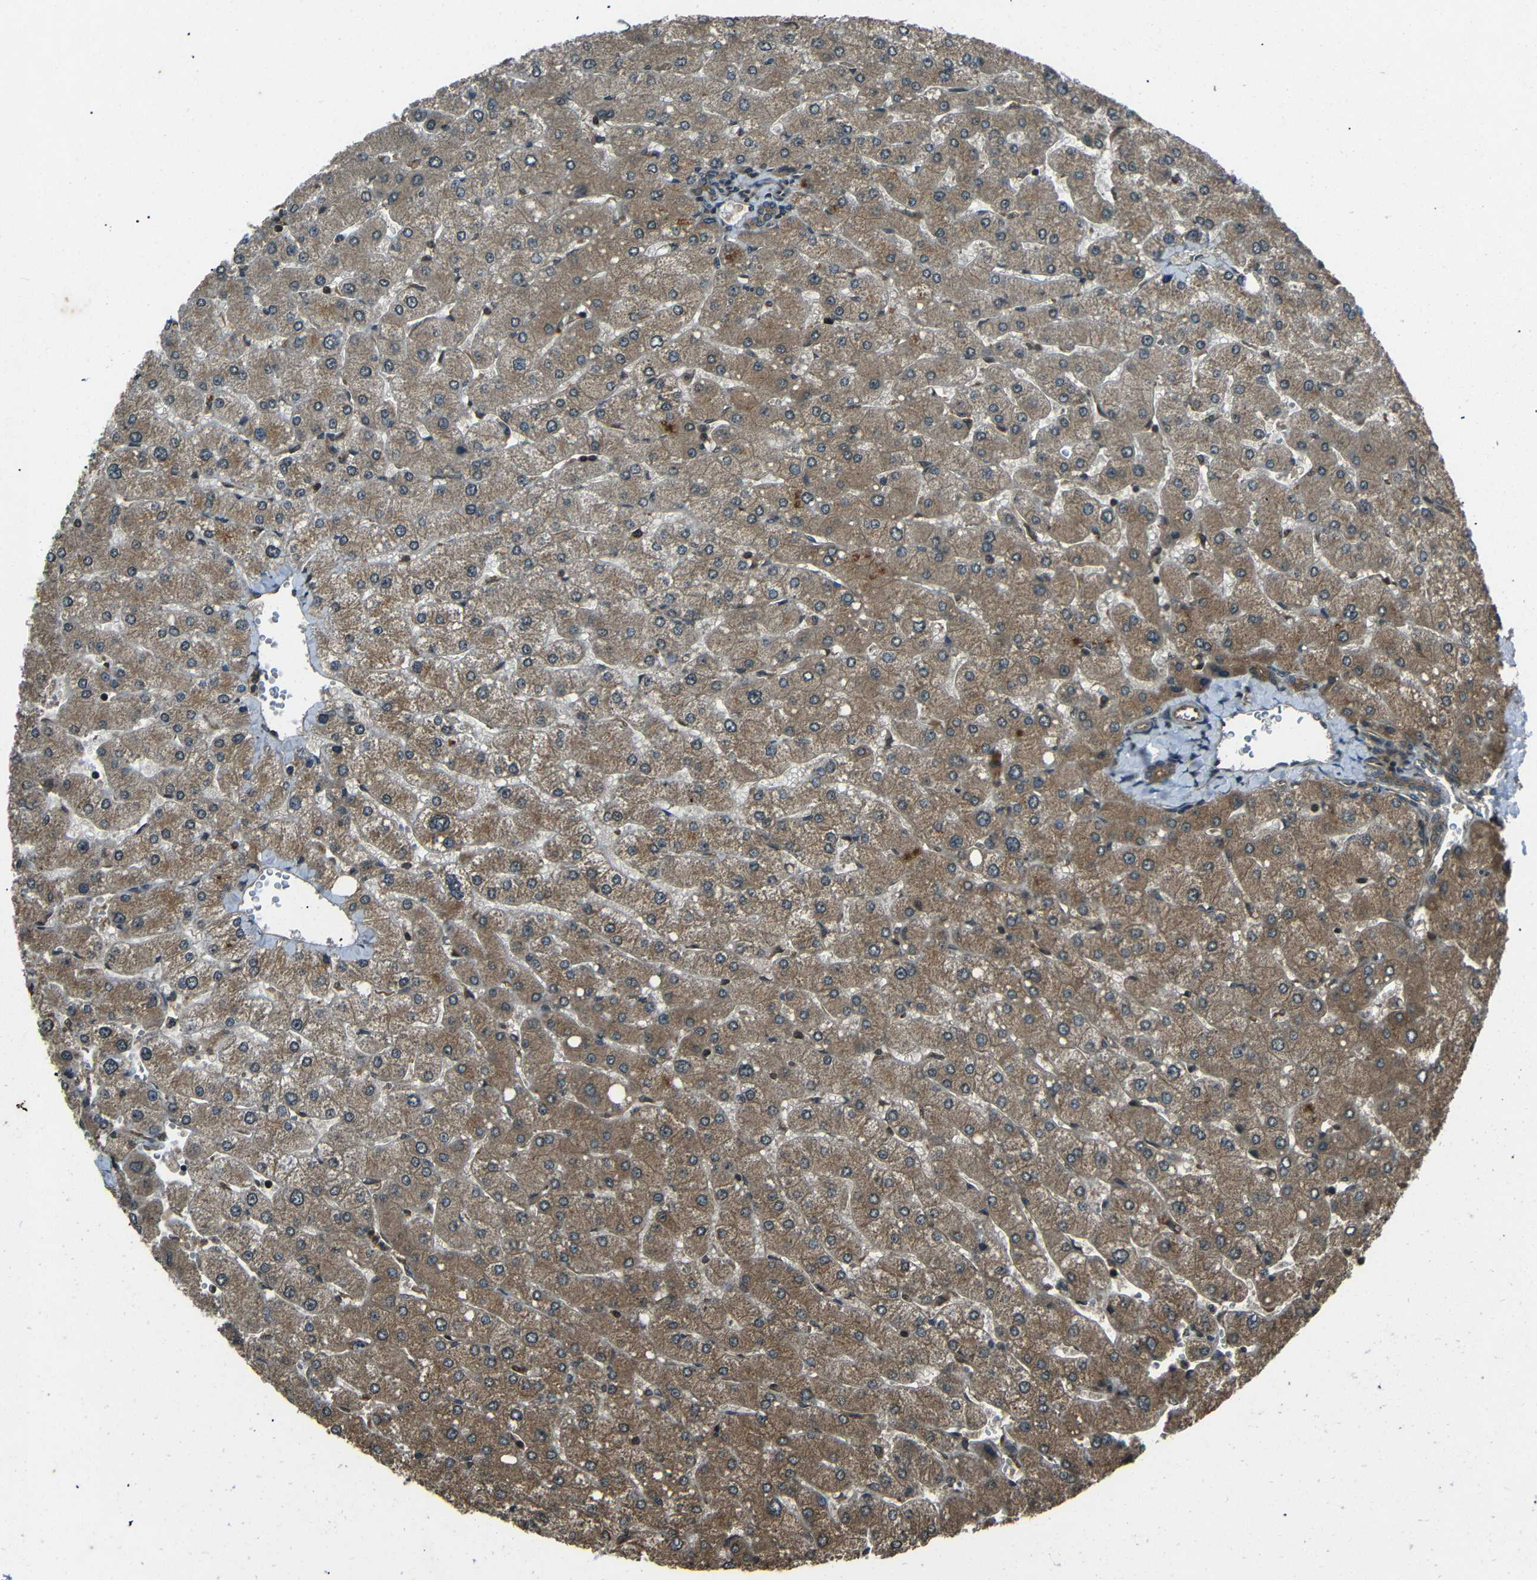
{"staining": {"intensity": "moderate", "quantity": ">75%", "location": "cytoplasmic/membranous"}, "tissue": "liver", "cell_type": "Cholangiocytes", "image_type": "normal", "snomed": [{"axis": "morphology", "description": "Normal tissue, NOS"}, {"axis": "topography", "description": "Liver"}], "caption": "Immunohistochemical staining of unremarkable human liver reveals >75% levels of moderate cytoplasmic/membranous protein expression in about >75% of cholangiocytes.", "gene": "PLK2", "patient": {"sex": "male", "age": 55}}